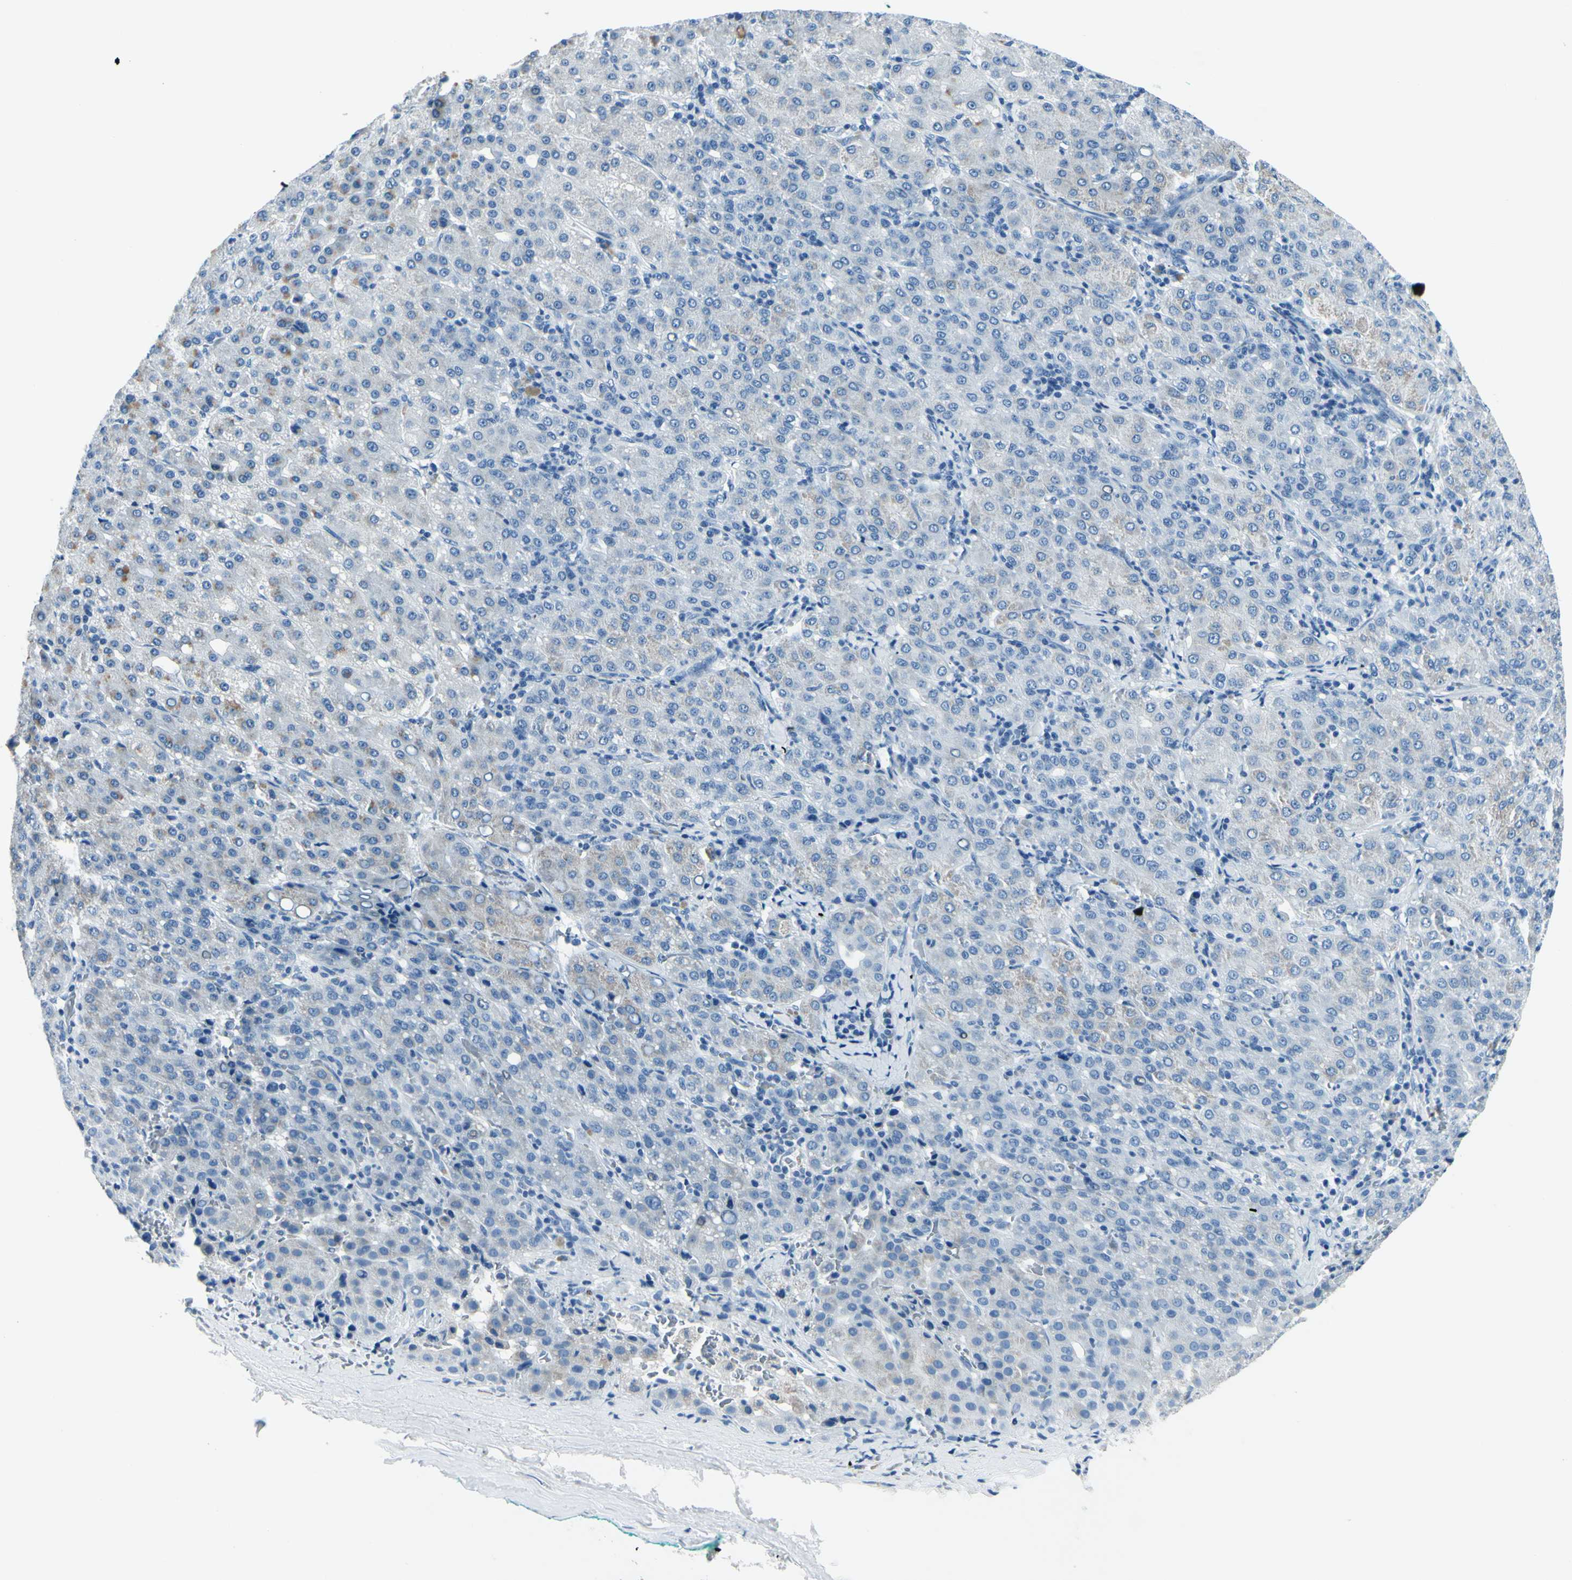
{"staining": {"intensity": "negative", "quantity": "none", "location": "none"}, "tissue": "liver cancer", "cell_type": "Tumor cells", "image_type": "cancer", "snomed": [{"axis": "morphology", "description": "Carcinoma, Hepatocellular, NOS"}, {"axis": "topography", "description": "Liver"}], "caption": "Immunohistochemistry (IHC) micrograph of neoplastic tissue: liver cancer (hepatocellular carcinoma) stained with DAB displays no significant protein staining in tumor cells. (Brightfield microscopy of DAB (3,3'-diaminobenzidine) immunohistochemistry at high magnification).", "gene": "CDH15", "patient": {"sex": "male", "age": 65}}